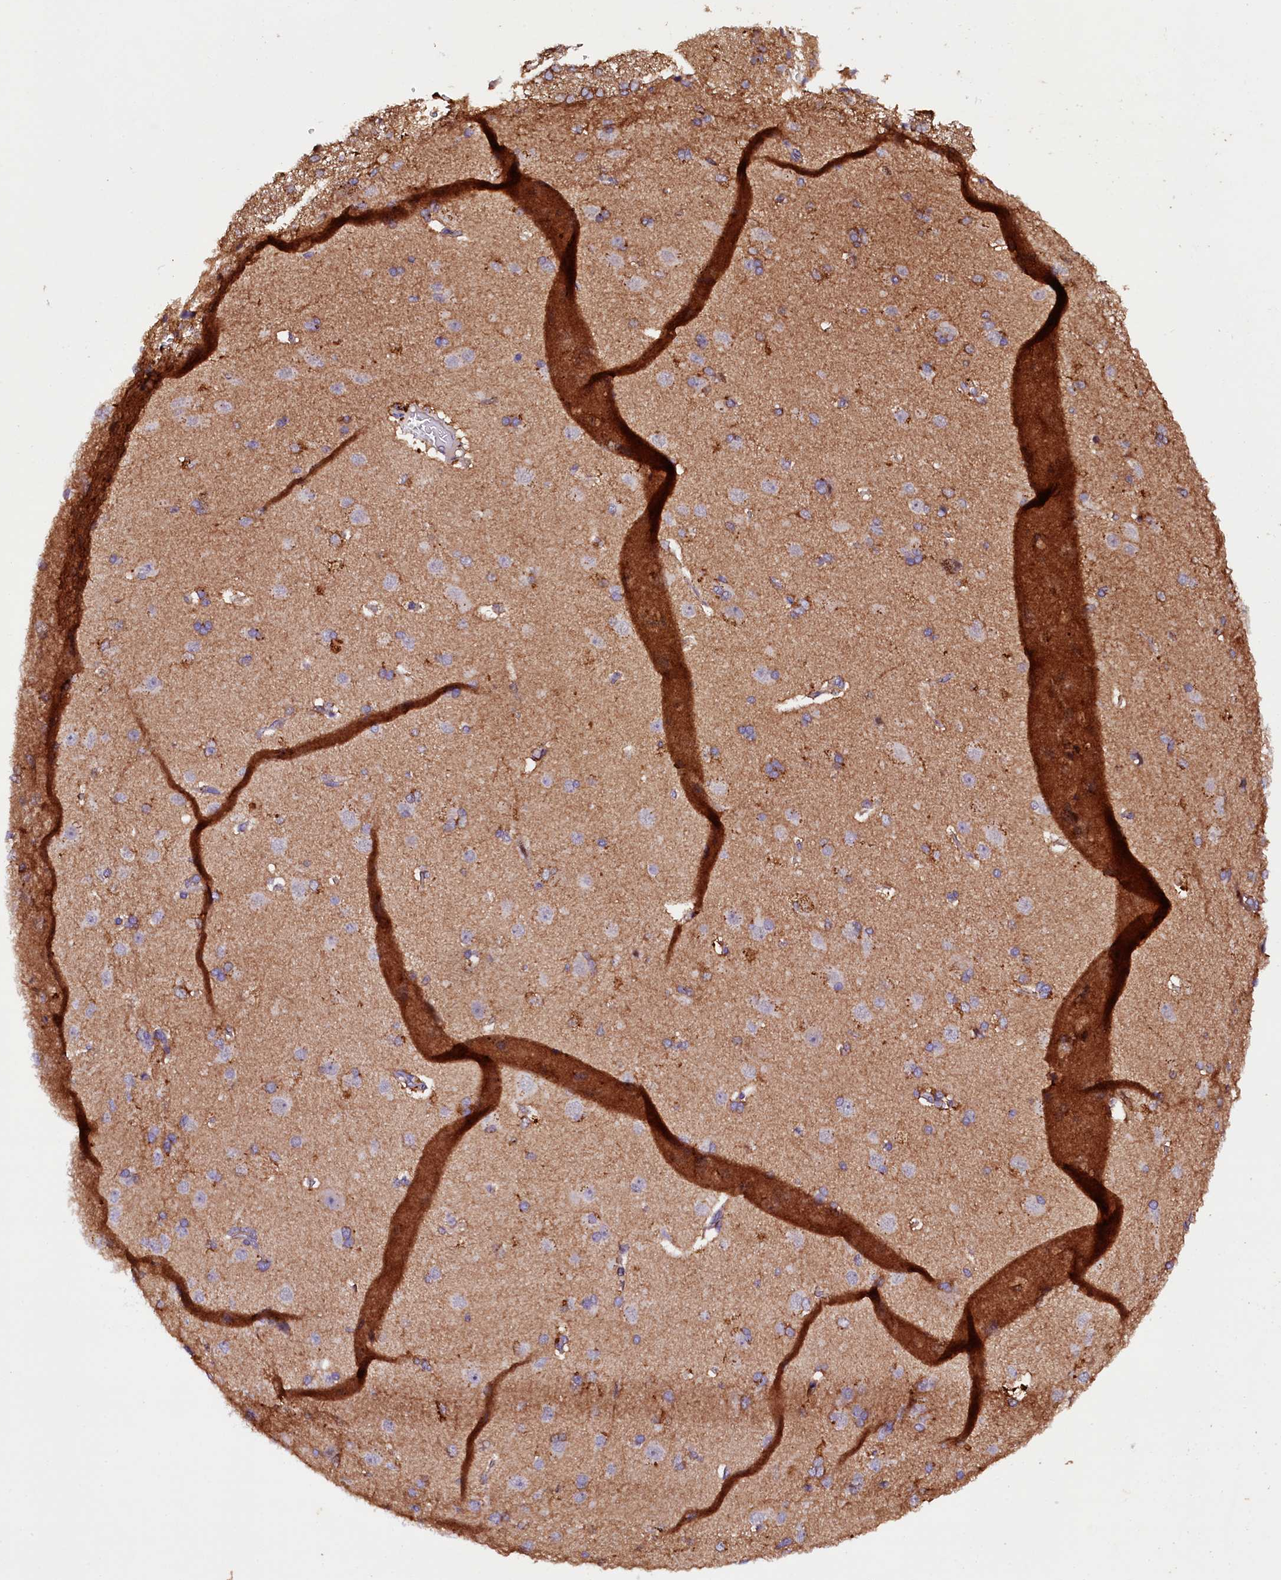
{"staining": {"intensity": "moderate", "quantity": "25%-75%", "location": "cytoplasmic/membranous"}, "tissue": "cerebral cortex", "cell_type": "Endothelial cells", "image_type": "normal", "snomed": [{"axis": "morphology", "description": "Normal tissue, NOS"}, {"axis": "topography", "description": "Cerebral cortex"}], "caption": "This image exhibits immunohistochemistry (IHC) staining of normal human cerebral cortex, with medium moderate cytoplasmic/membranous staining in about 25%-75% of endothelial cells.", "gene": "PLXNB1", "patient": {"sex": "male", "age": 62}}